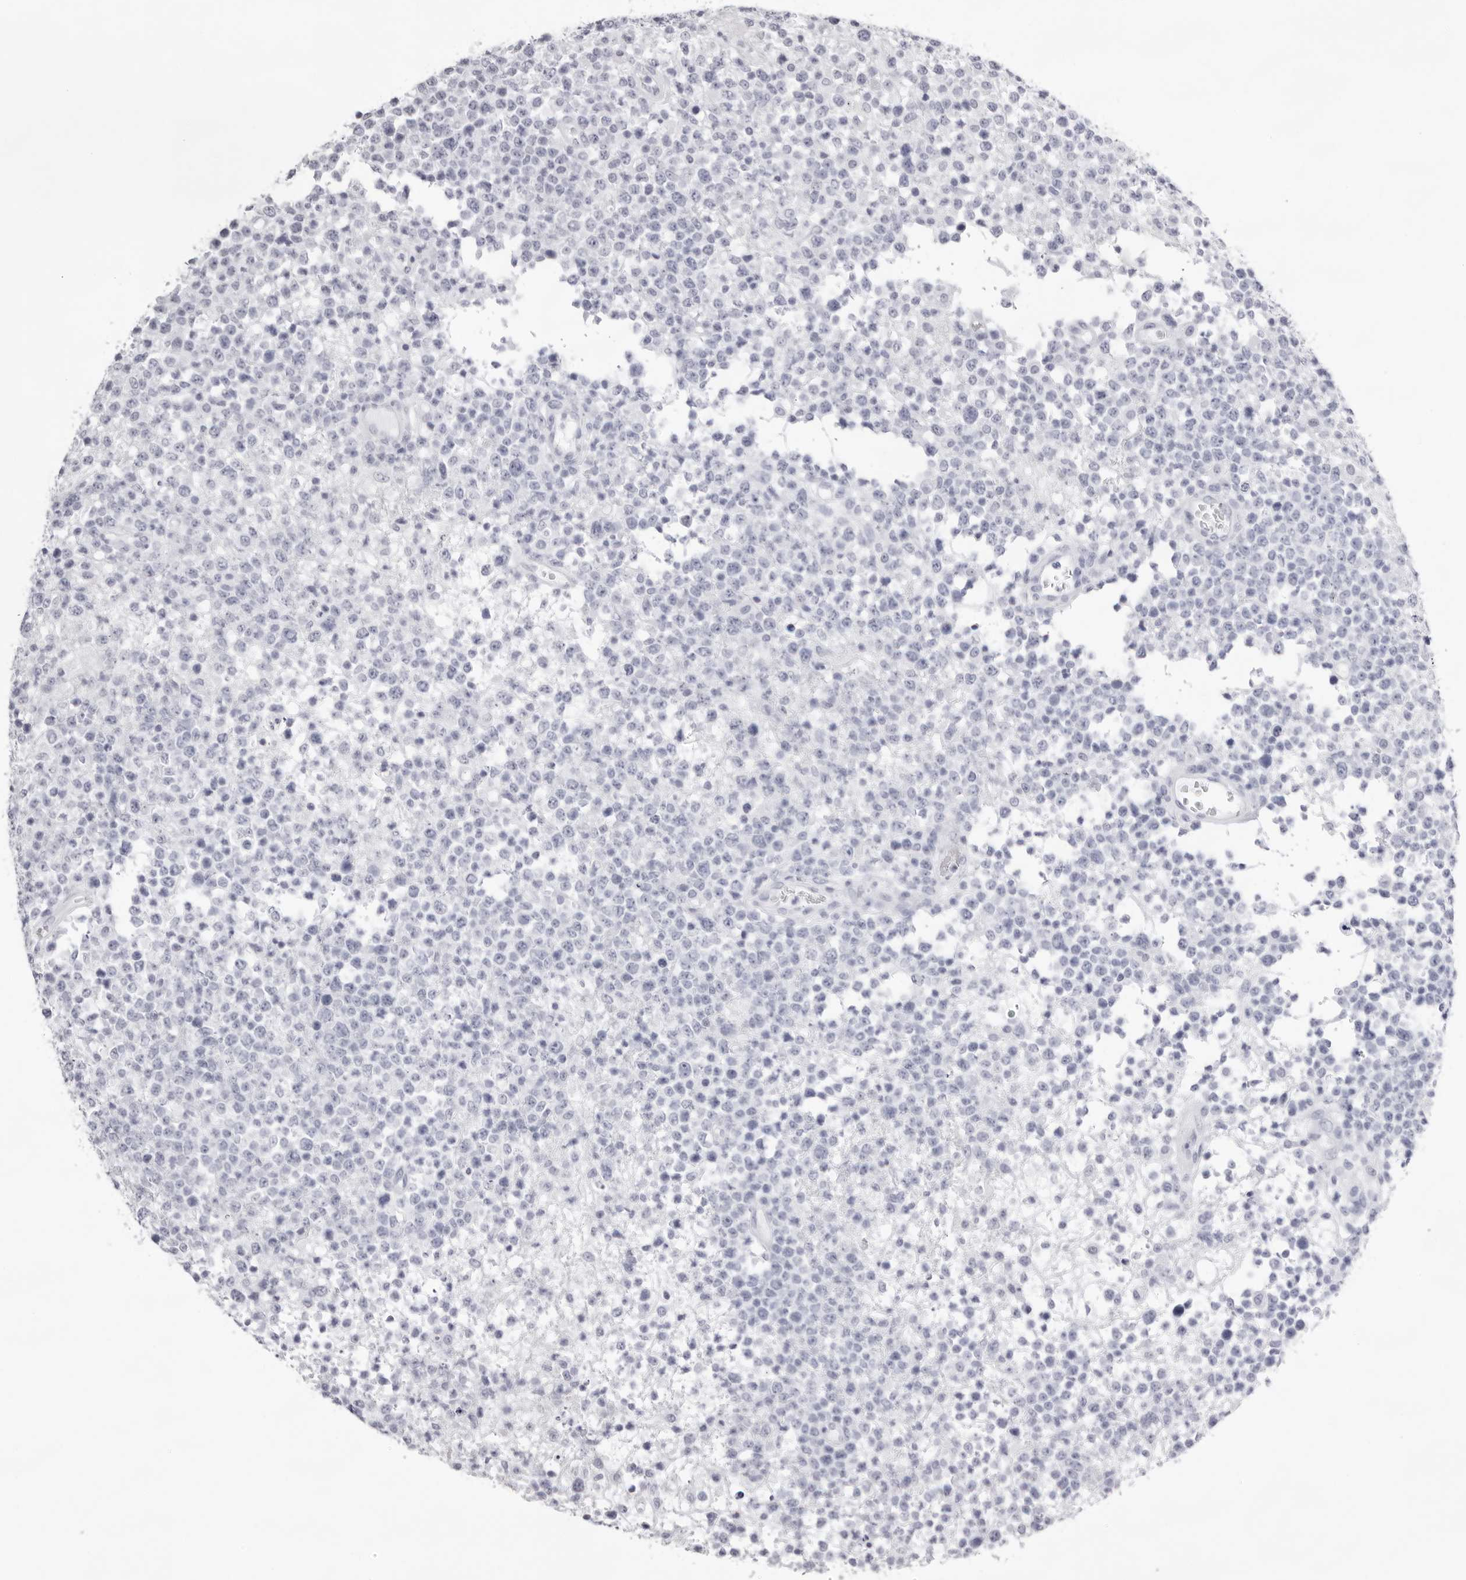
{"staining": {"intensity": "negative", "quantity": "none", "location": "none"}, "tissue": "lymphoma", "cell_type": "Tumor cells", "image_type": "cancer", "snomed": [{"axis": "morphology", "description": "Malignant lymphoma, non-Hodgkin's type, High grade"}, {"axis": "topography", "description": "Colon"}], "caption": "Tumor cells are negative for brown protein staining in lymphoma.", "gene": "TMOD4", "patient": {"sex": "female", "age": 53}}